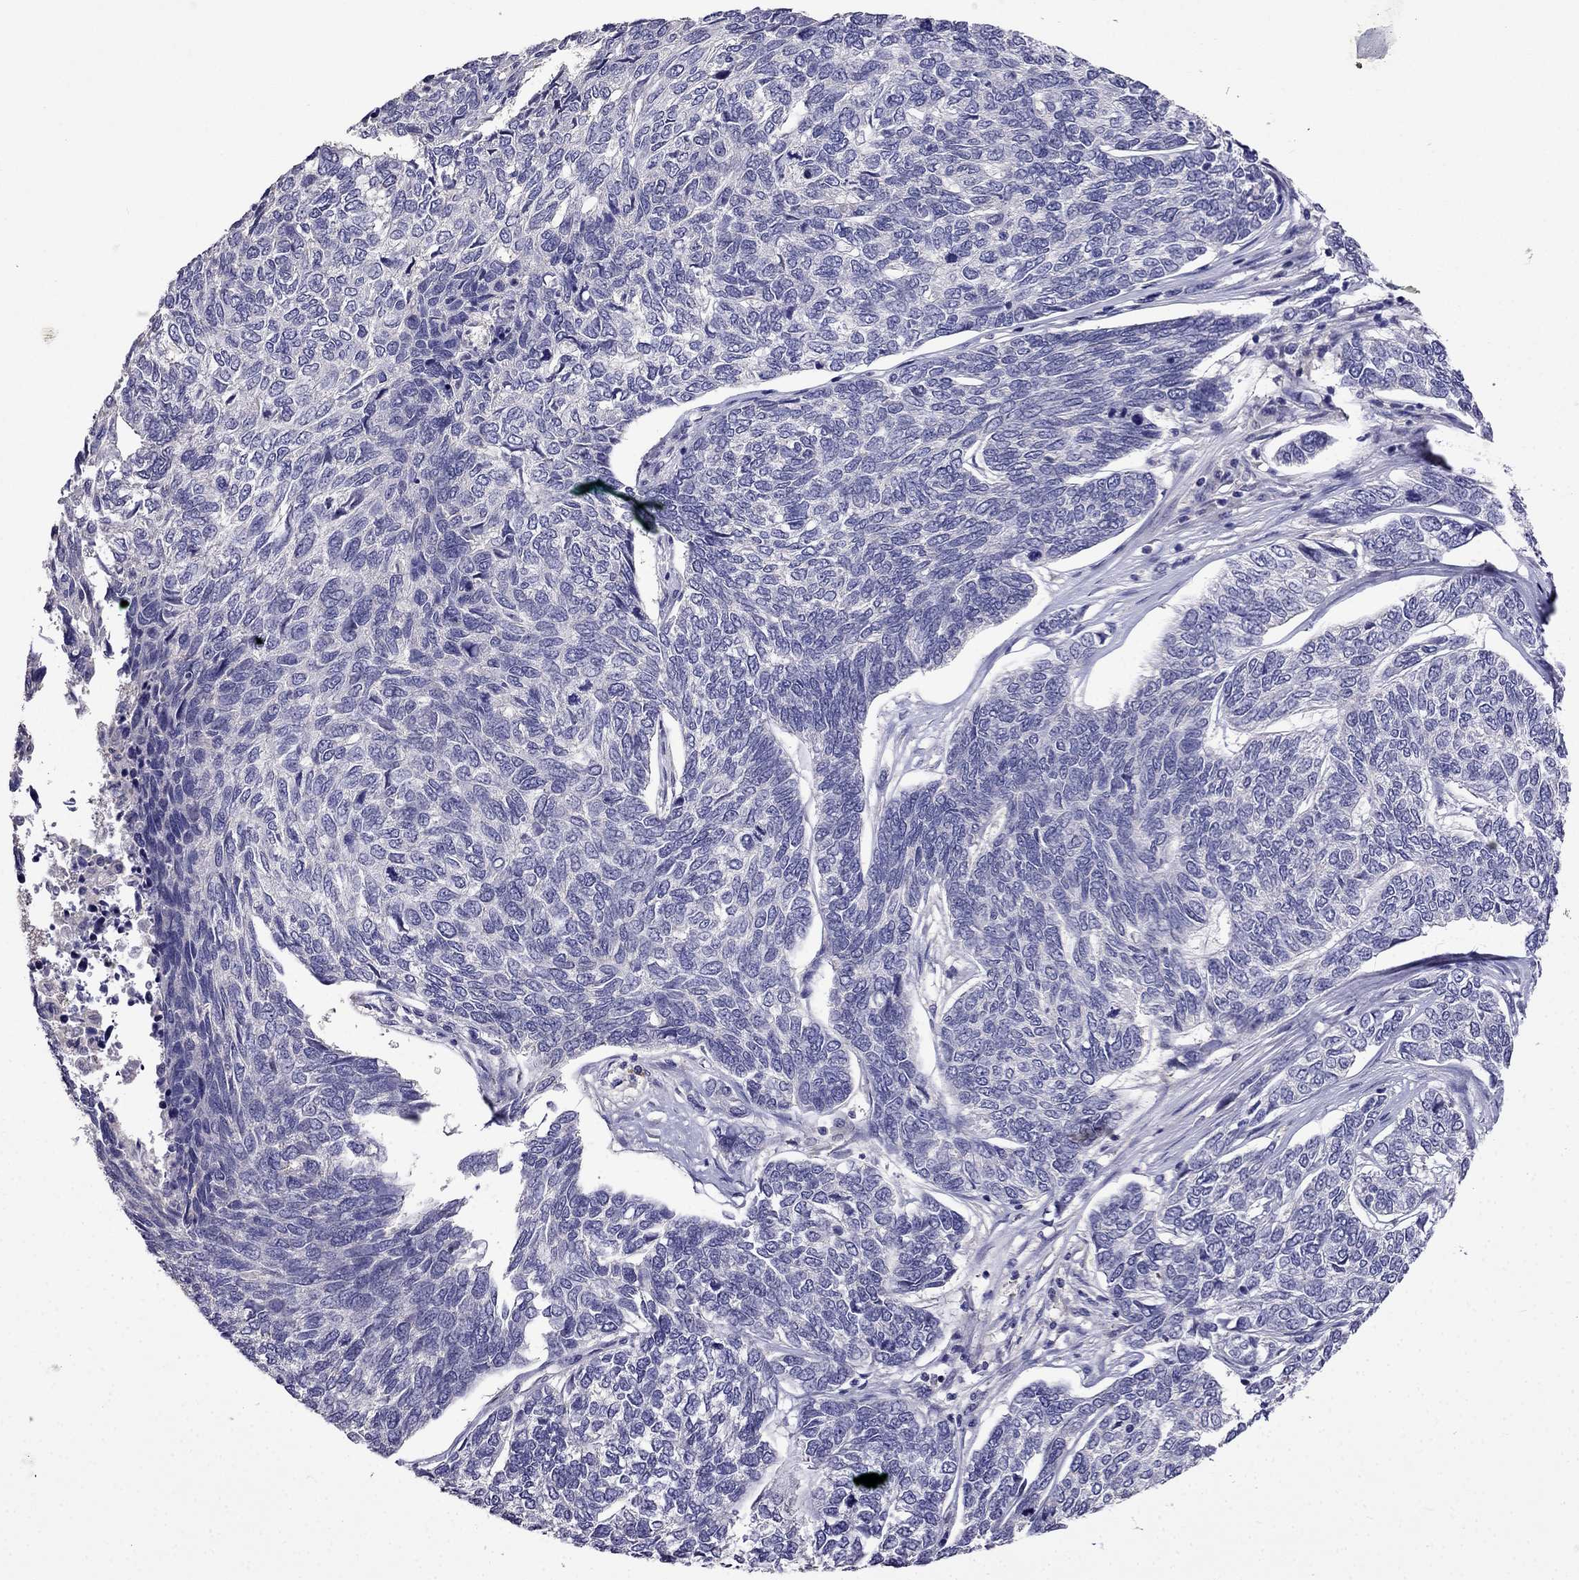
{"staining": {"intensity": "negative", "quantity": "none", "location": "none"}, "tissue": "skin cancer", "cell_type": "Tumor cells", "image_type": "cancer", "snomed": [{"axis": "morphology", "description": "Basal cell carcinoma"}, {"axis": "topography", "description": "Skin"}], "caption": "Skin basal cell carcinoma was stained to show a protein in brown. There is no significant positivity in tumor cells.", "gene": "AQP9", "patient": {"sex": "female", "age": 65}}